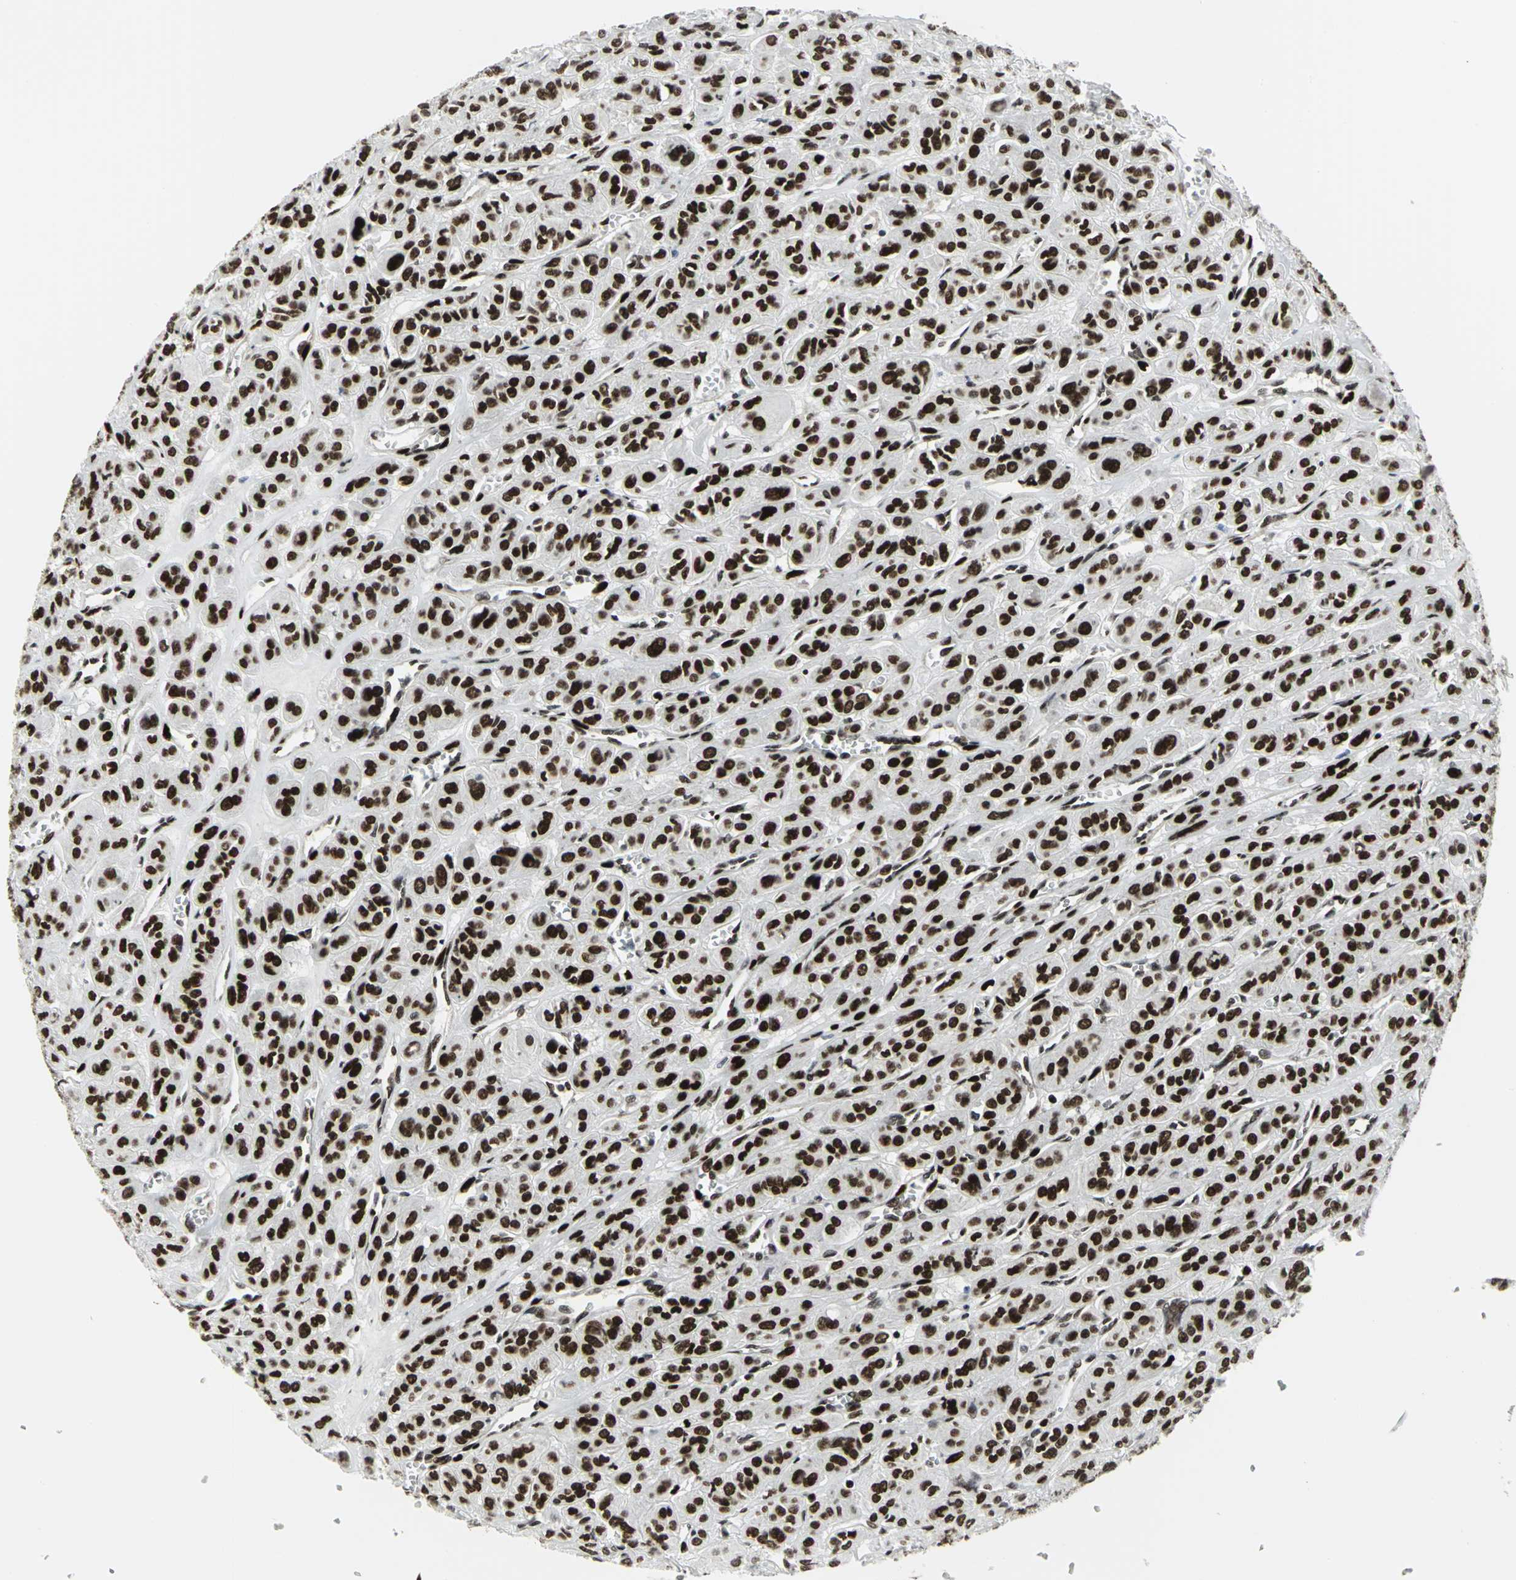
{"staining": {"intensity": "strong", "quantity": ">75%", "location": "nuclear"}, "tissue": "thyroid cancer", "cell_type": "Tumor cells", "image_type": "cancer", "snomed": [{"axis": "morphology", "description": "Follicular adenoma carcinoma, NOS"}, {"axis": "topography", "description": "Thyroid gland"}], "caption": "Tumor cells reveal high levels of strong nuclear positivity in about >75% of cells in thyroid follicular adenoma carcinoma.", "gene": "SMARCA4", "patient": {"sex": "female", "age": 71}}